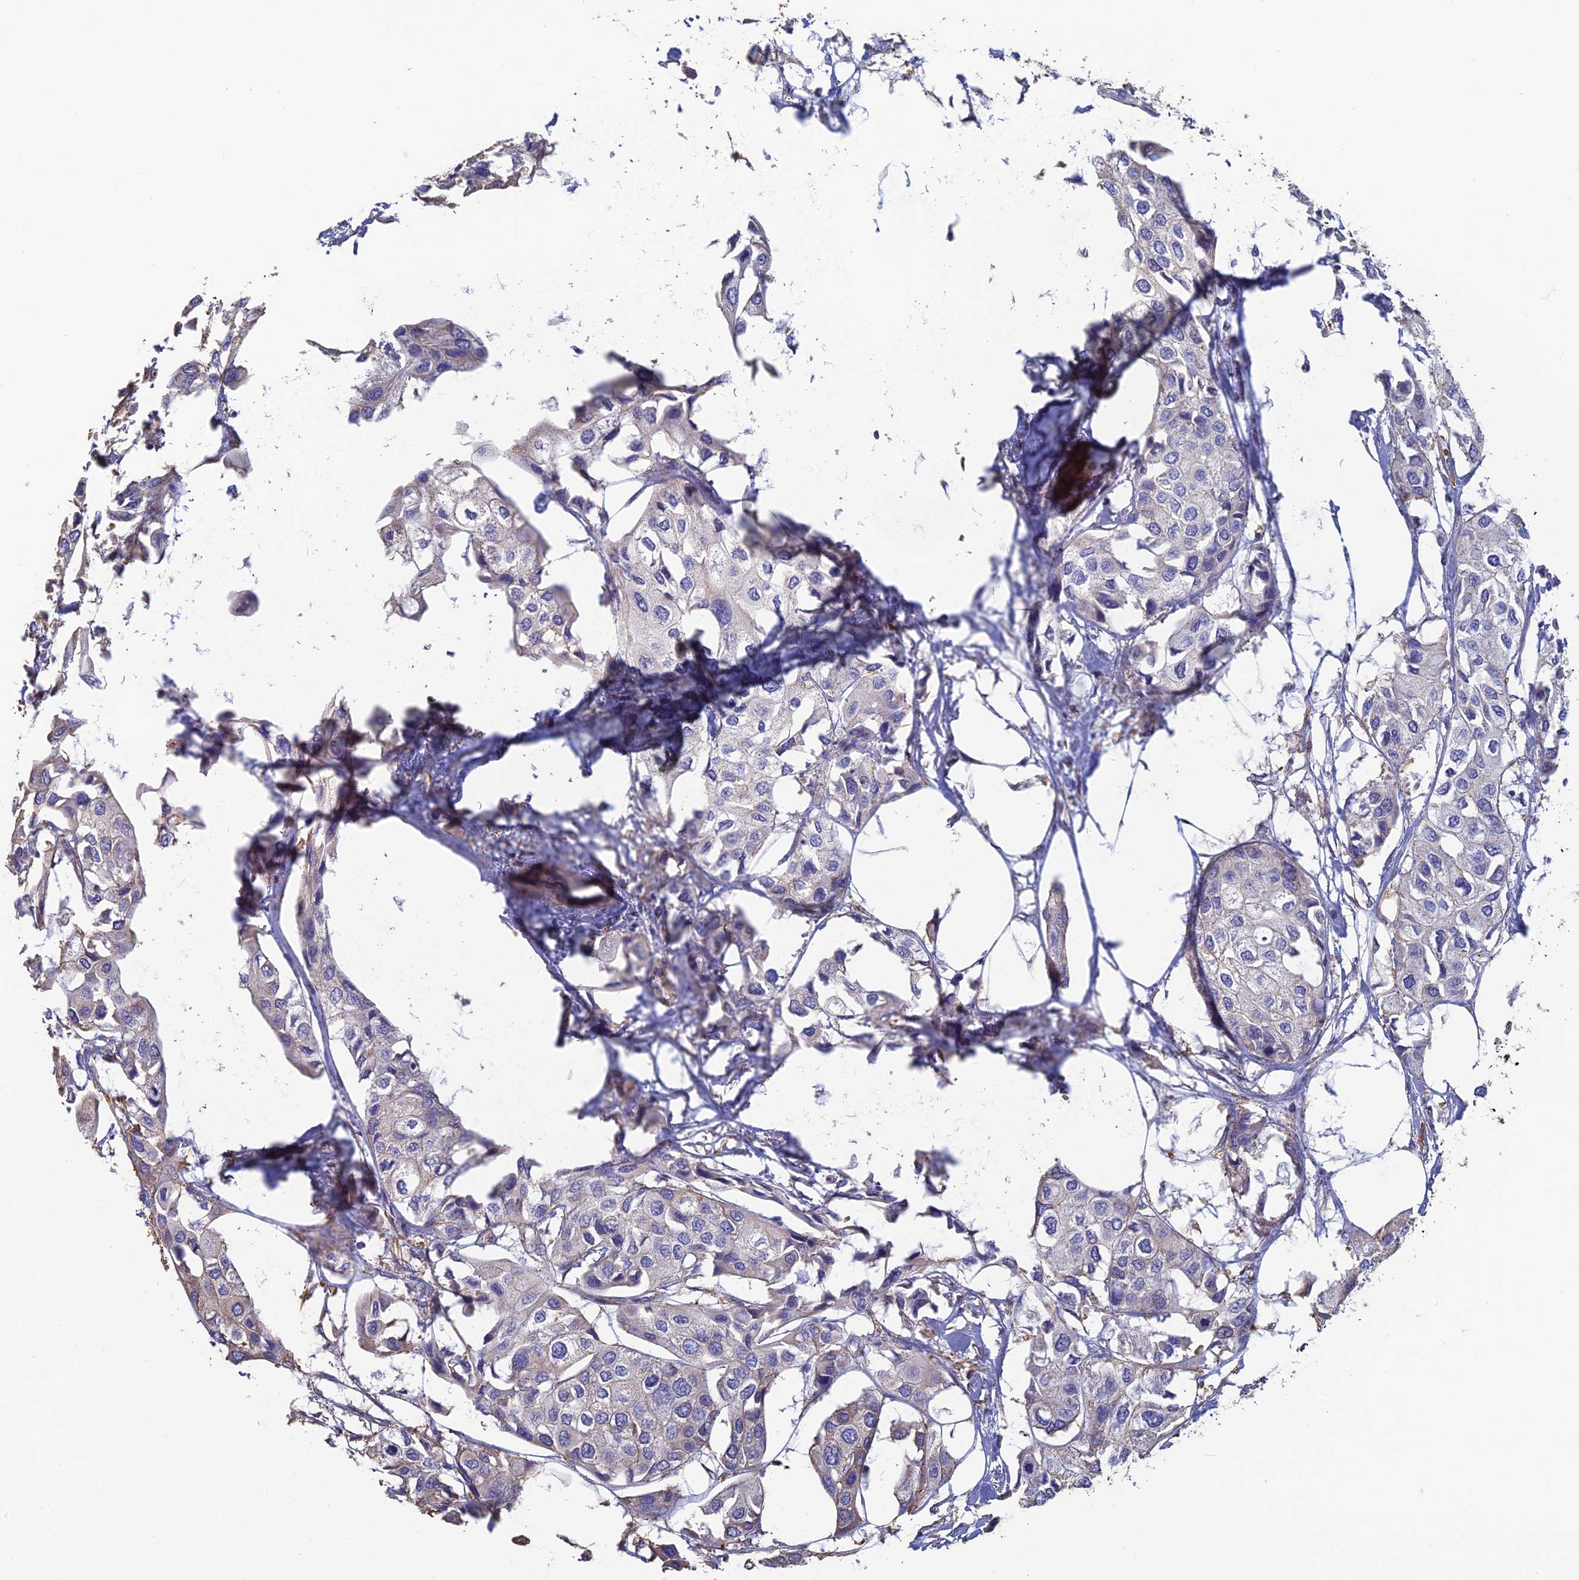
{"staining": {"intensity": "negative", "quantity": "none", "location": "none"}, "tissue": "urothelial cancer", "cell_type": "Tumor cells", "image_type": "cancer", "snomed": [{"axis": "morphology", "description": "Urothelial carcinoma, High grade"}, {"axis": "topography", "description": "Urinary bladder"}], "caption": "An immunohistochemistry histopathology image of urothelial cancer is shown. There is no staining in tumor cells of urothelial cancer.", "gene": "PCDHA5", "patient": {"sex": "male", "age": 64}}